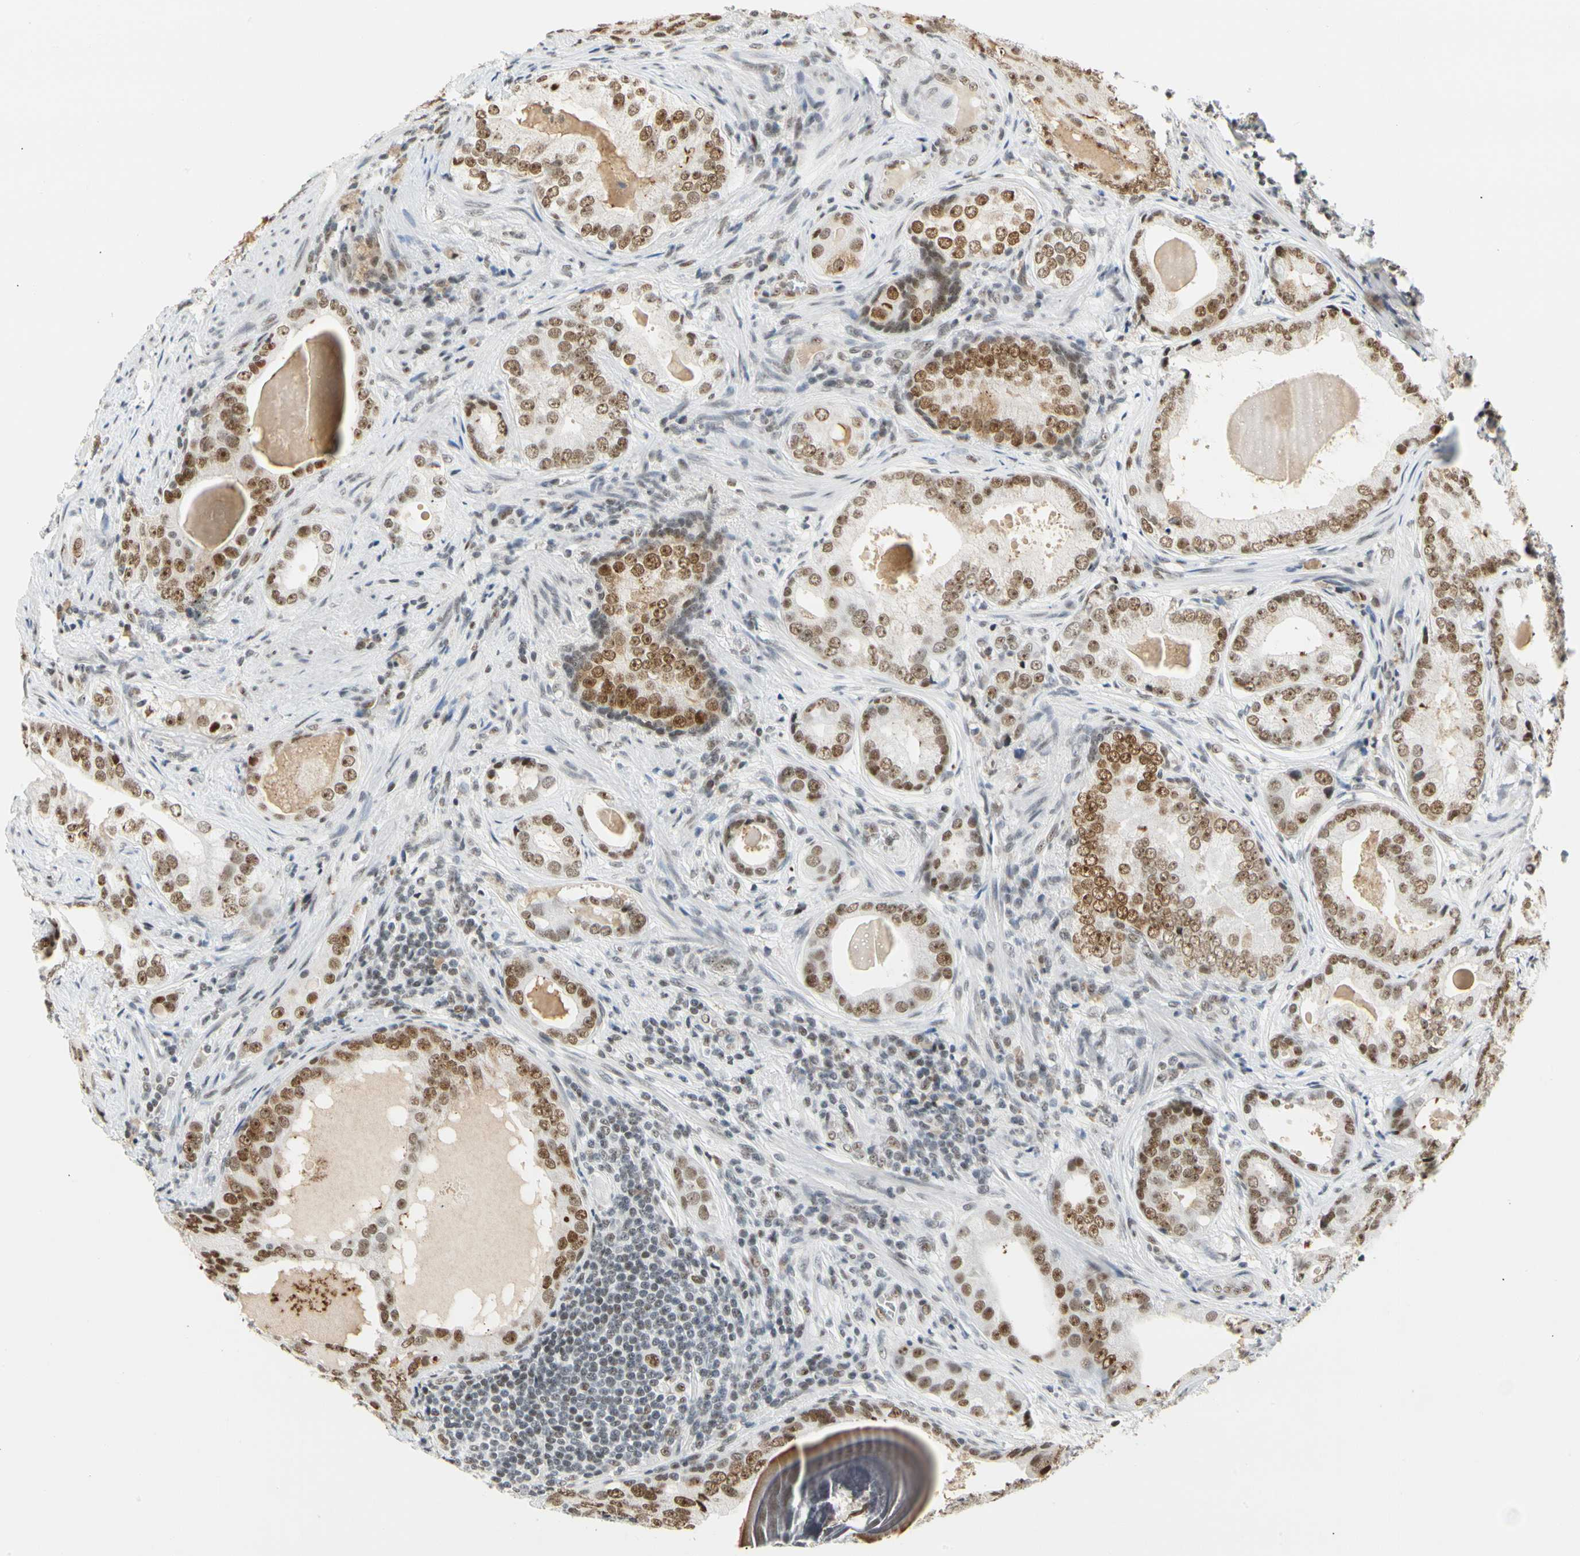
{"staining": {"intensity": "strong", "quantity": ">75%", "location": "nuclear"}, "tissue": "prostate cancer", "cell_type": "Tumor cells", "image_type": "cancer", "snomed": [{"axis": "morphology", "description": "Adenocarcinoma, High grade"}, {"axis": "topography", "description": "Prostate"}], "caption": "A high-resolution micrograph shows immunohistochemistry (IHC) staining of prostate high-grade adenocarcinoma, which exhibits strong nuclear expression in about >75% of tumor cells.", "gene": "ZSCAN16", "patient": {"sex": "male", "age": 66}}